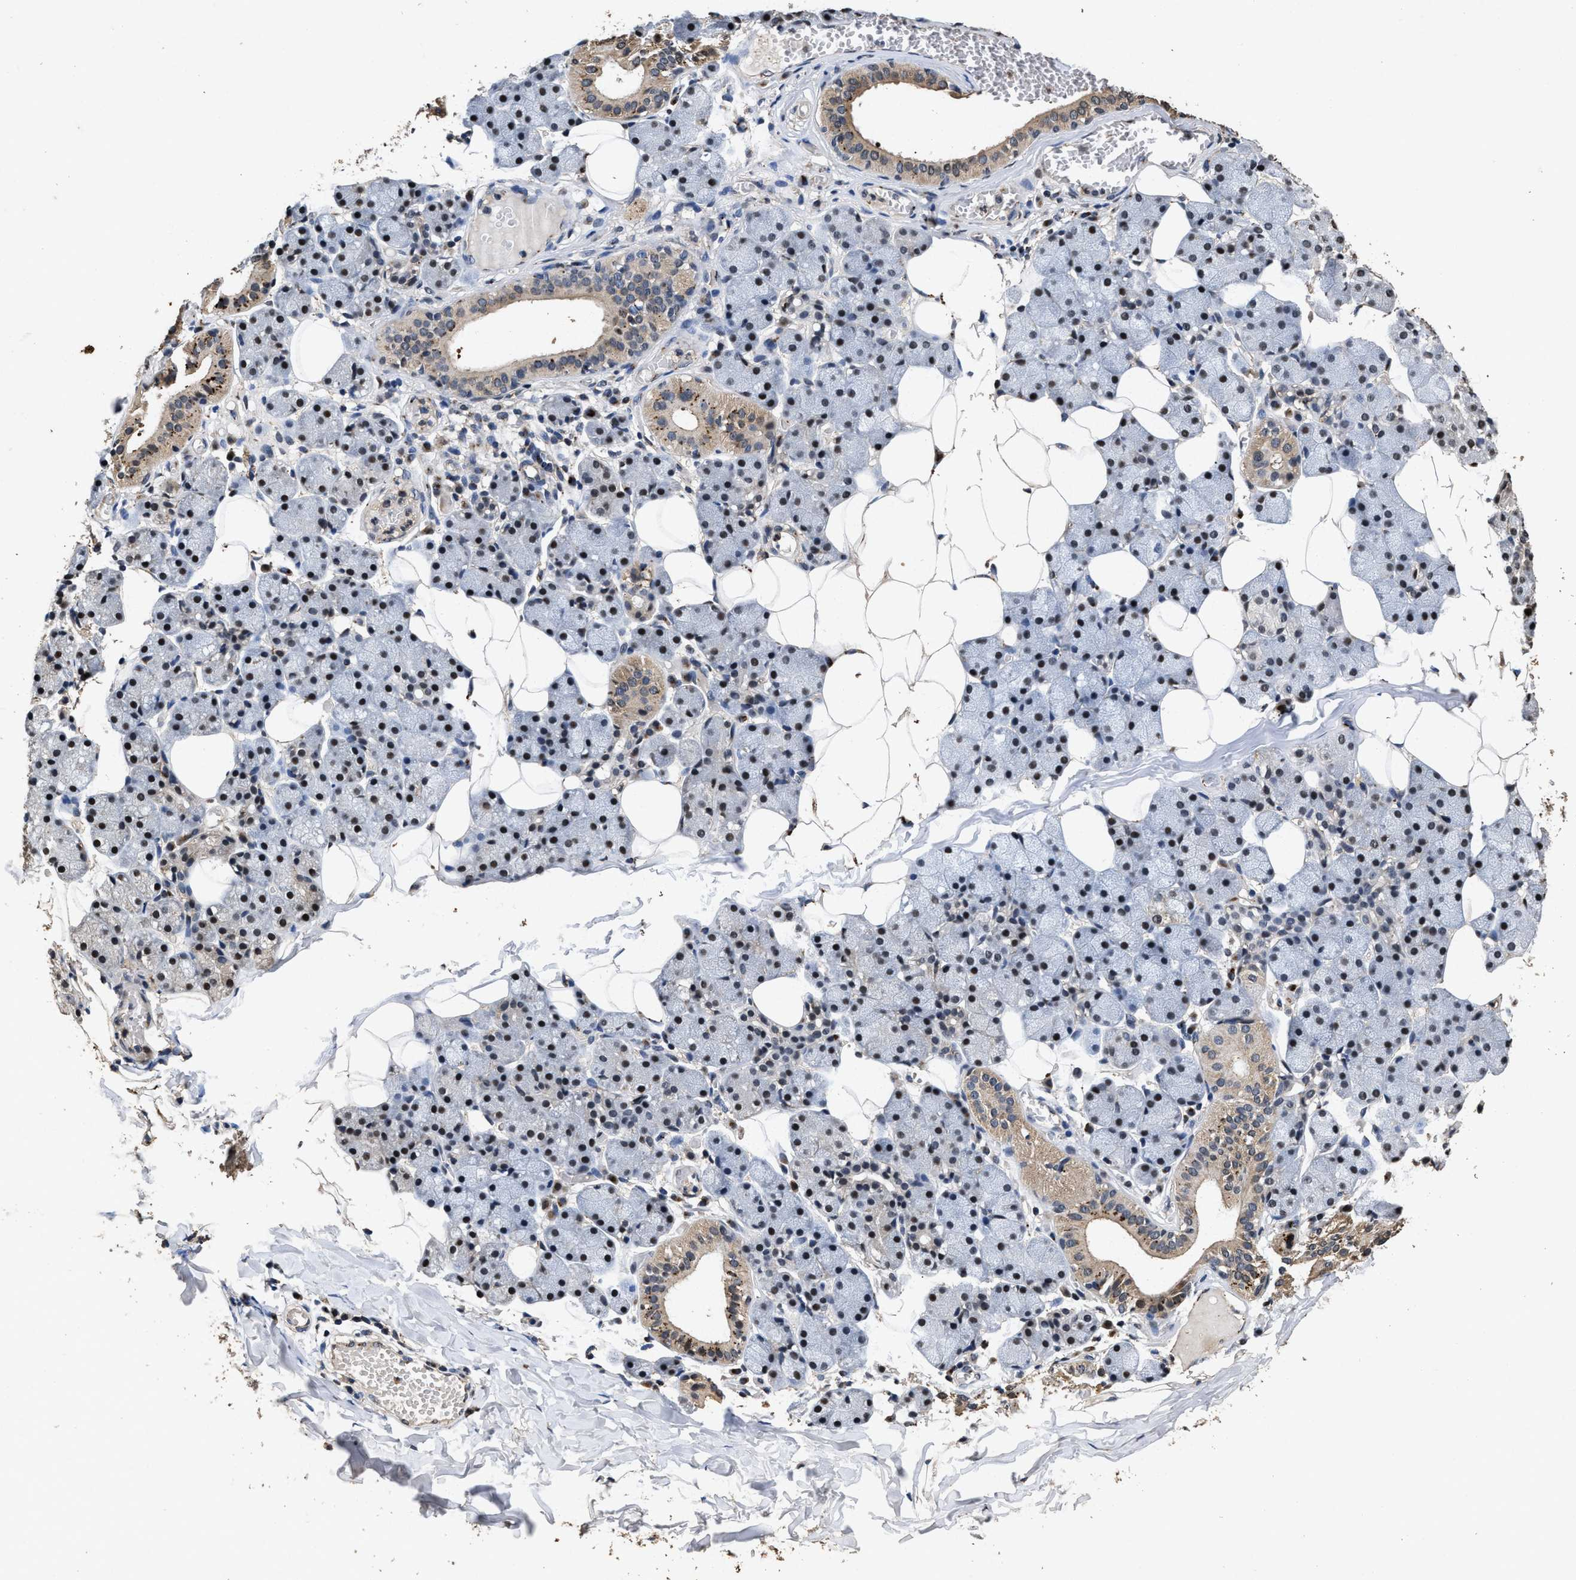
{"staining": {"intensity": "moderate", "quantity": ">75%", "location": "cytoplasmic/membranous,nuclear"}, "tissue": "salivary gland", "cell_type": "Glandular cells", "image_type": "normal", "snomed": [{"axis": "morphology", "description": "Normal tissue, NOS"}, {"axis": "topography", "description": "Salivary gland"}], "caption": "Salivary gland was stained to show a protein in brown. There is medium levels of moderate cytoplasmic/membranous,nuclear staining in about >75% of glandular cells. (brown staining indicates protein expression, while blue staining denotes nuclei).", "gene": "TPST2", "patient": {"sex": "female", "age": 33}}